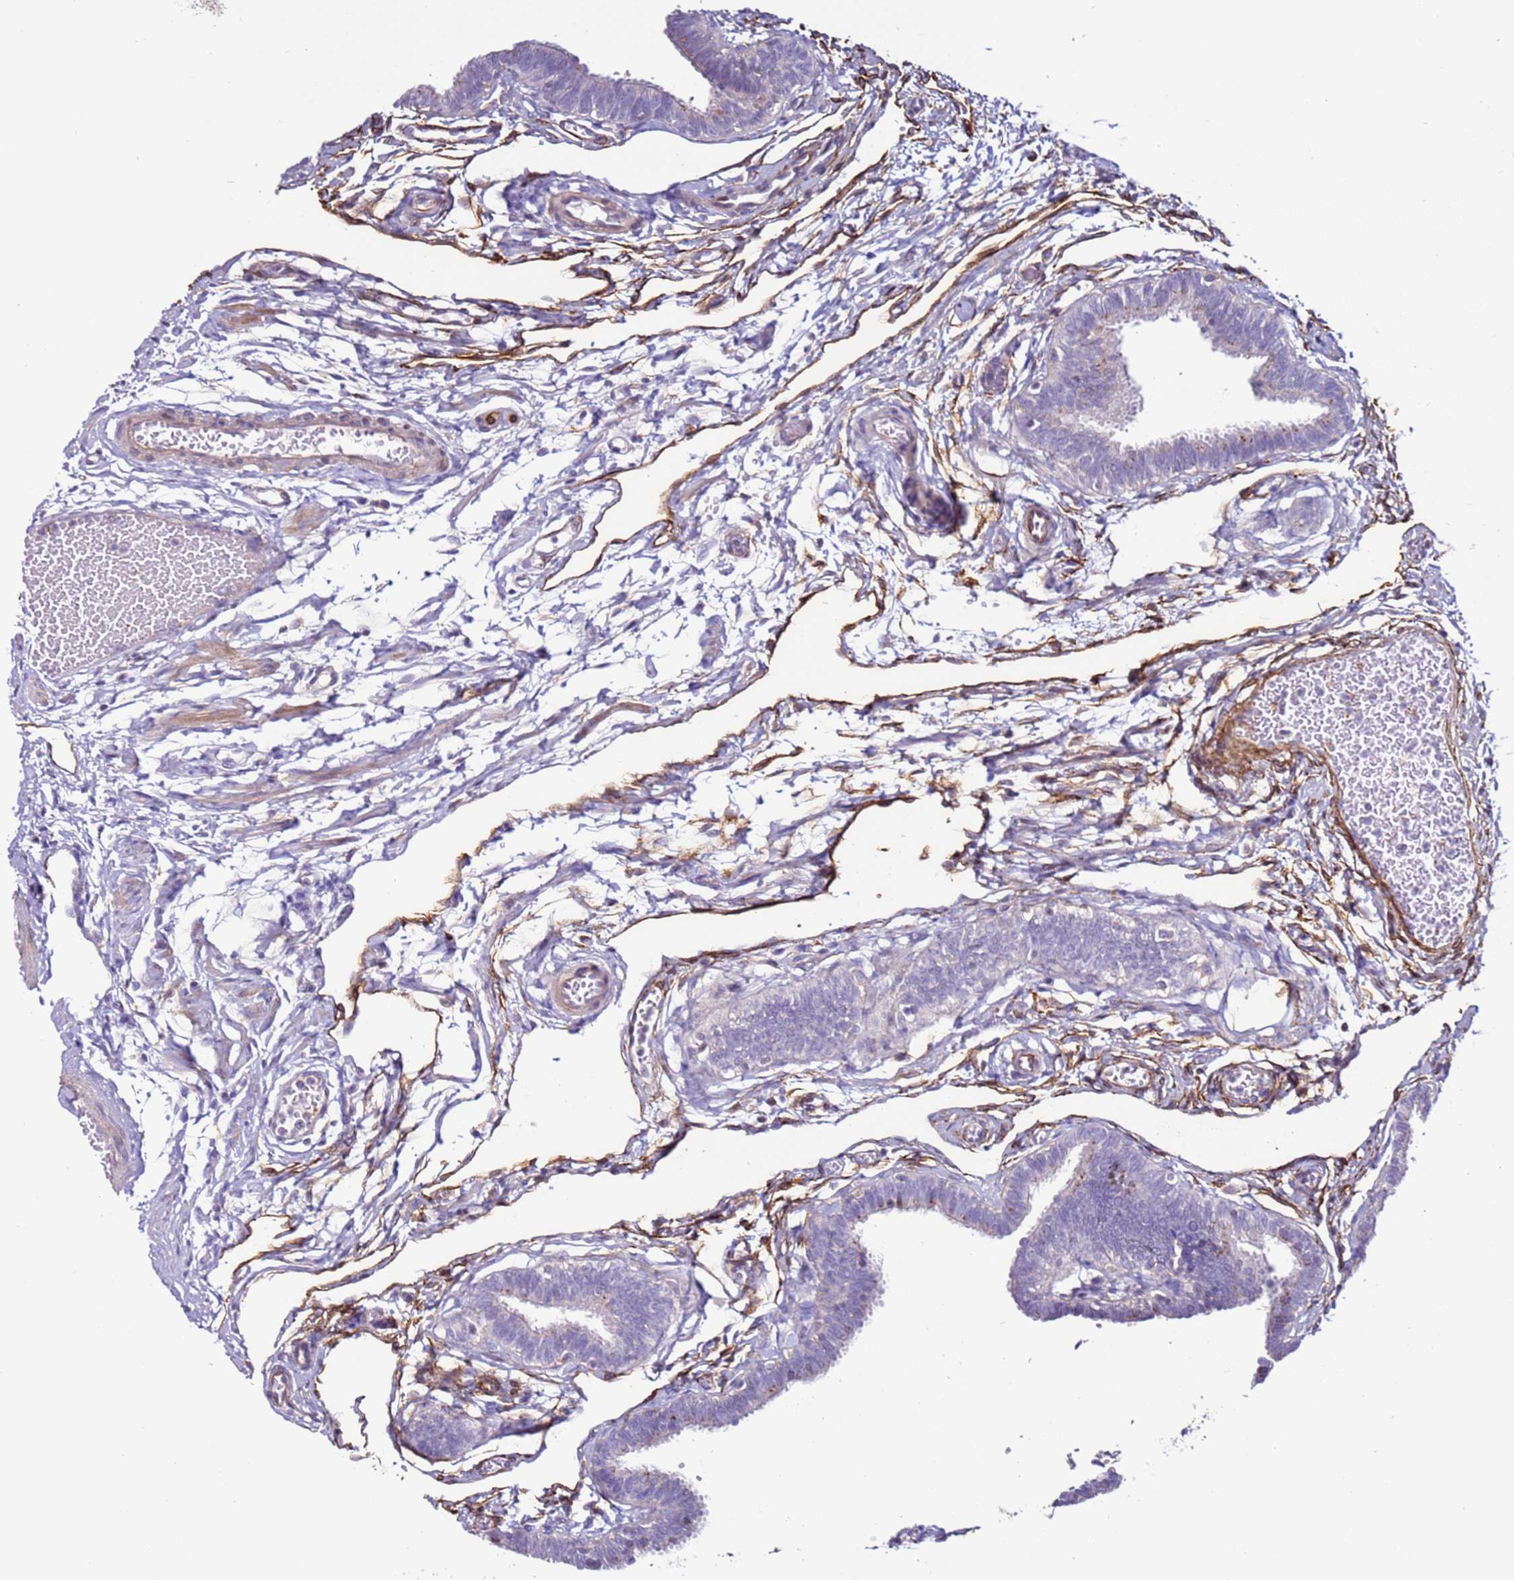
{"staining": {"intensity": "negative", "quantity": "none", "location": "none"}, "tissue": "fallopian tube", "cell_type": "Glandular cells", "image_type": "normal", "snomed": [{"axis": "morphology", "description": "Normal tissue, NOS"}, {"axis": "topography", "description": "Fallopian tube"}, {"axis": "topography", "description": "Ovary"}], "caption": "Photomicrograph shows no protein staining in glandular cells of unremarkable fallopian tube. (IHC, brightfield microscopy, high magnification).", "gene": "CLEC4M", "patient": {"sex": "female", "age": 23}}